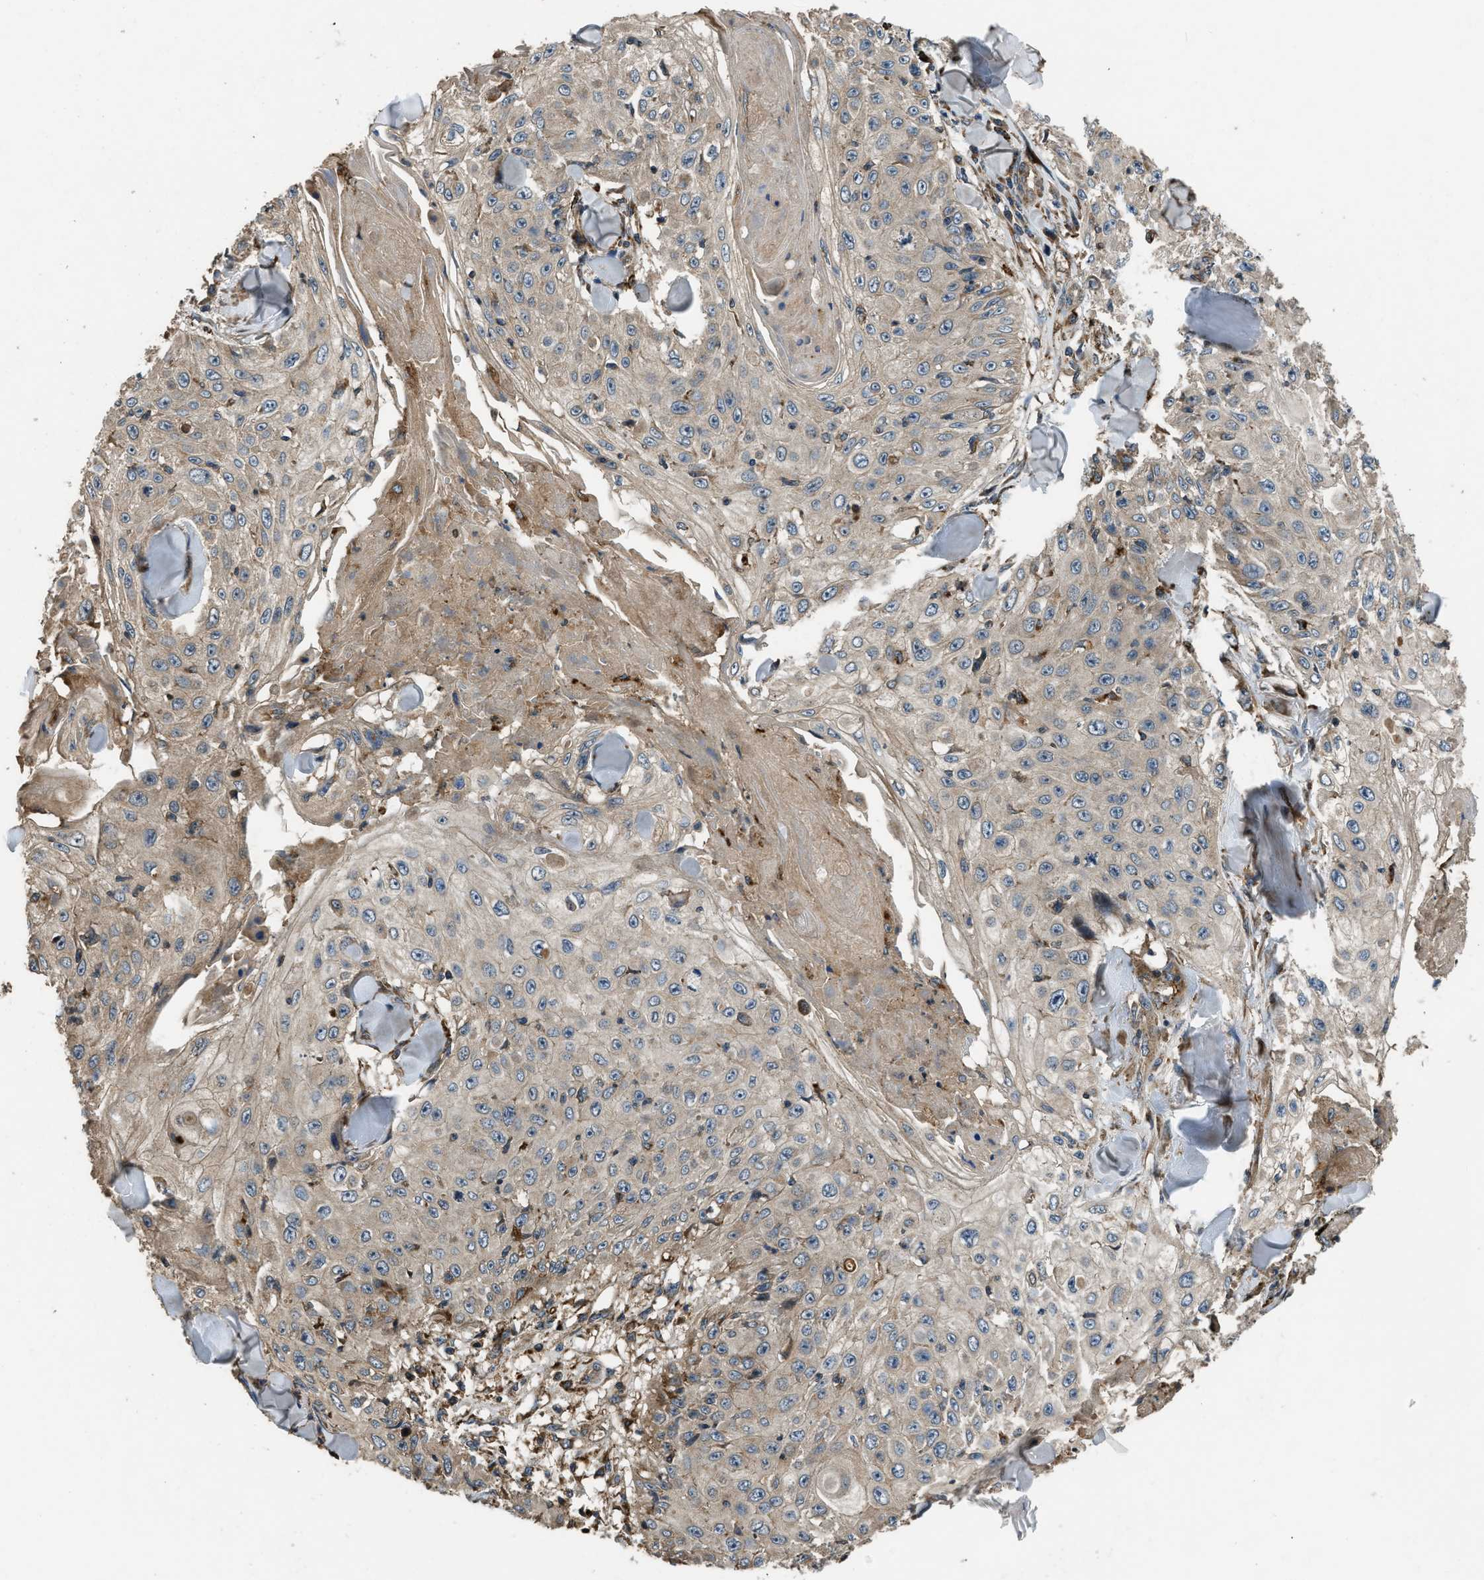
{"staining": {"intensity": "weak", "quantity": ">75%", "location": "cytoplasmic/membranous"}, "tissue": "skin cancer", "cell_type": "Tumor cells", "image_type": "cancer", "snomed": [{"axis": "morphology", "description": "Squamous cell carcinoma, NOS"}, {"axis": "topography", "description": "Skin"}], "caption": "High-magnification brightfield microscopy of skin cancer stained with DAB (brown) and counterstained with hematoxylin (blue). tumor cells exhibit weak cytoplasmic/membranous positivity is identified in approximately>75% of cells.", "gene": "GGH", "patient": {"sex": "male", "age": 86}}